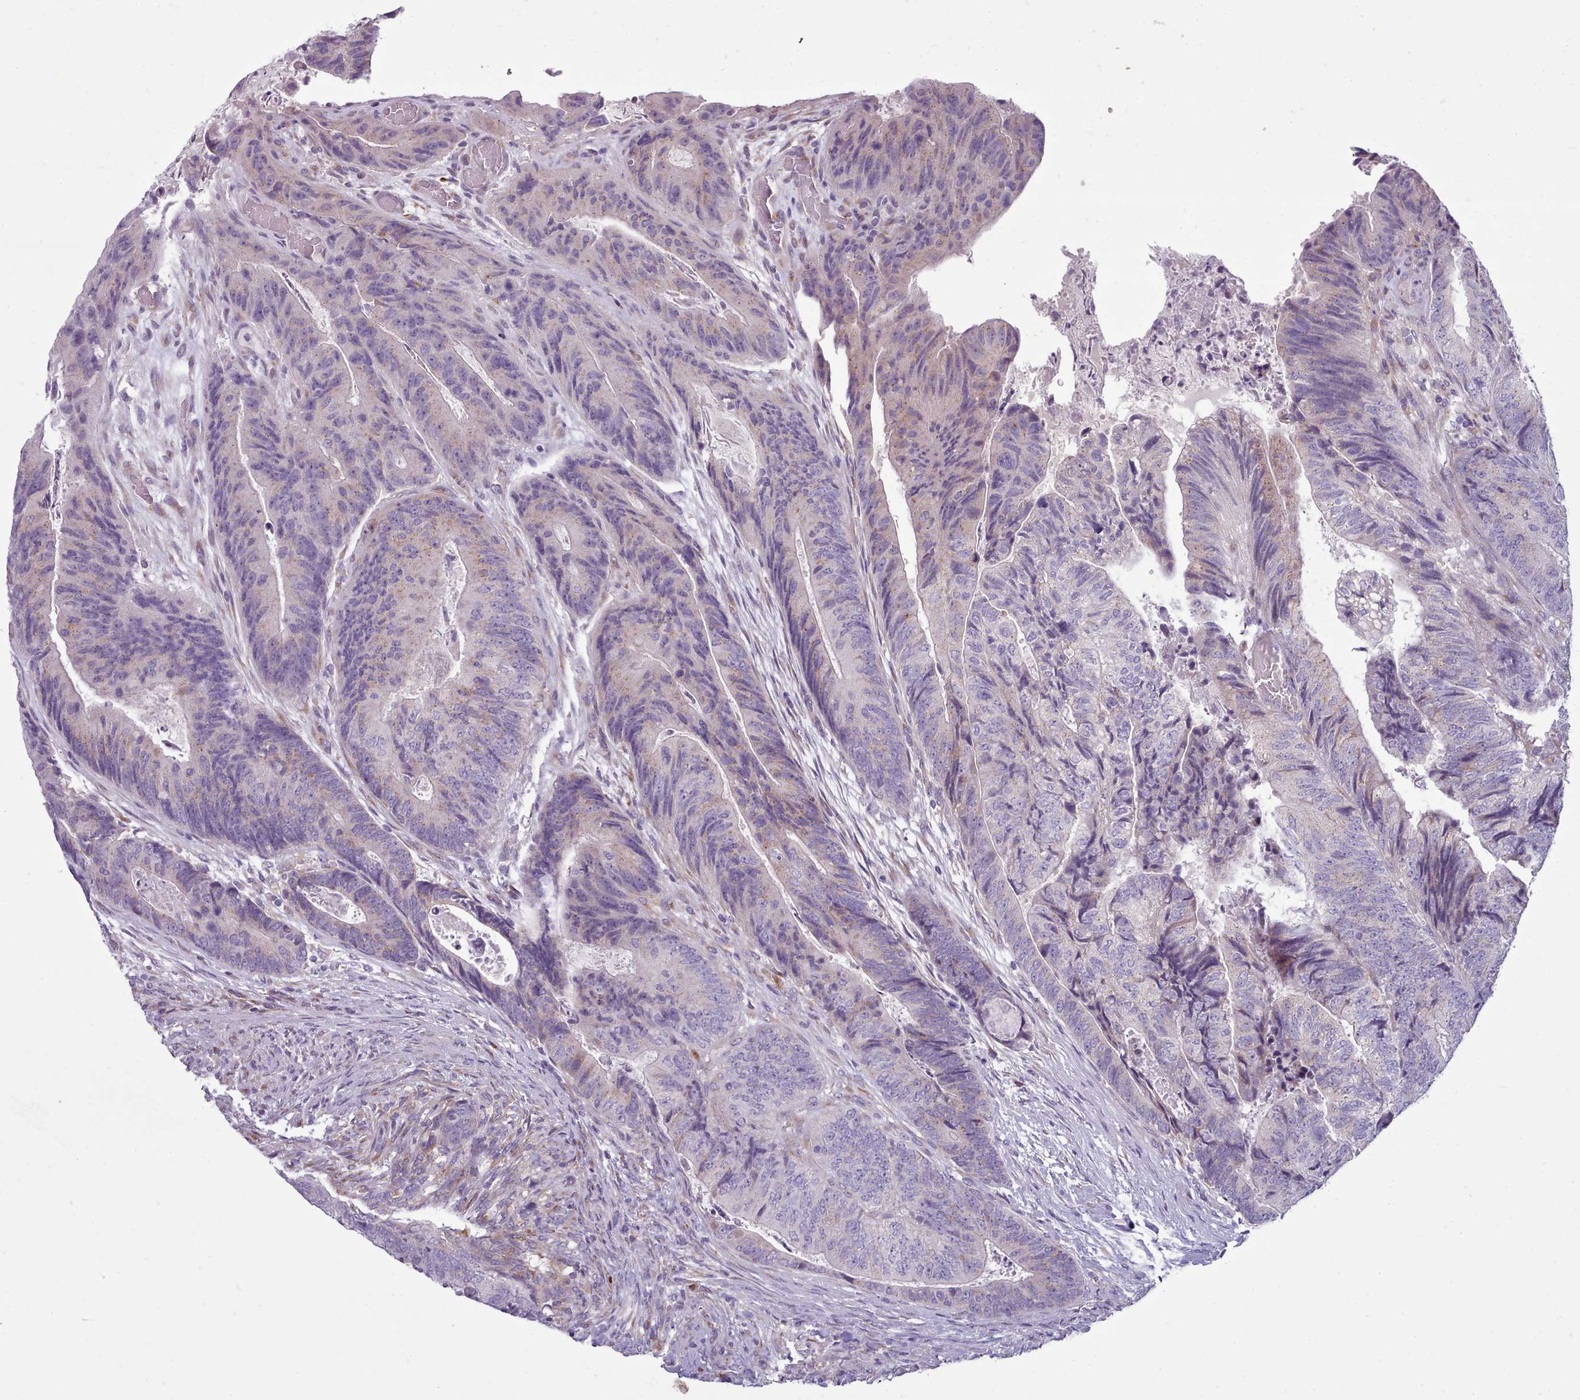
{"staining": {"intensity": "weak", "quantity": "<25%", "location": "cytoplasmic/membranous"}, "tissue": "colorectal cancer", "cell_type": "Tumor cells", "image_type": "cancer", "snomed": [{"axis": "morphology", "description": "Adenocarcinoma, NOS"}, {"axis": "topography", "description": "Colon"}], "caption": "The histopathology image shows no staining of tumor cells in colorectal cancer. Nuclei are stained in blue.", "gene": "MYRFL", "patient": {"sex": "female", "age": 67}}